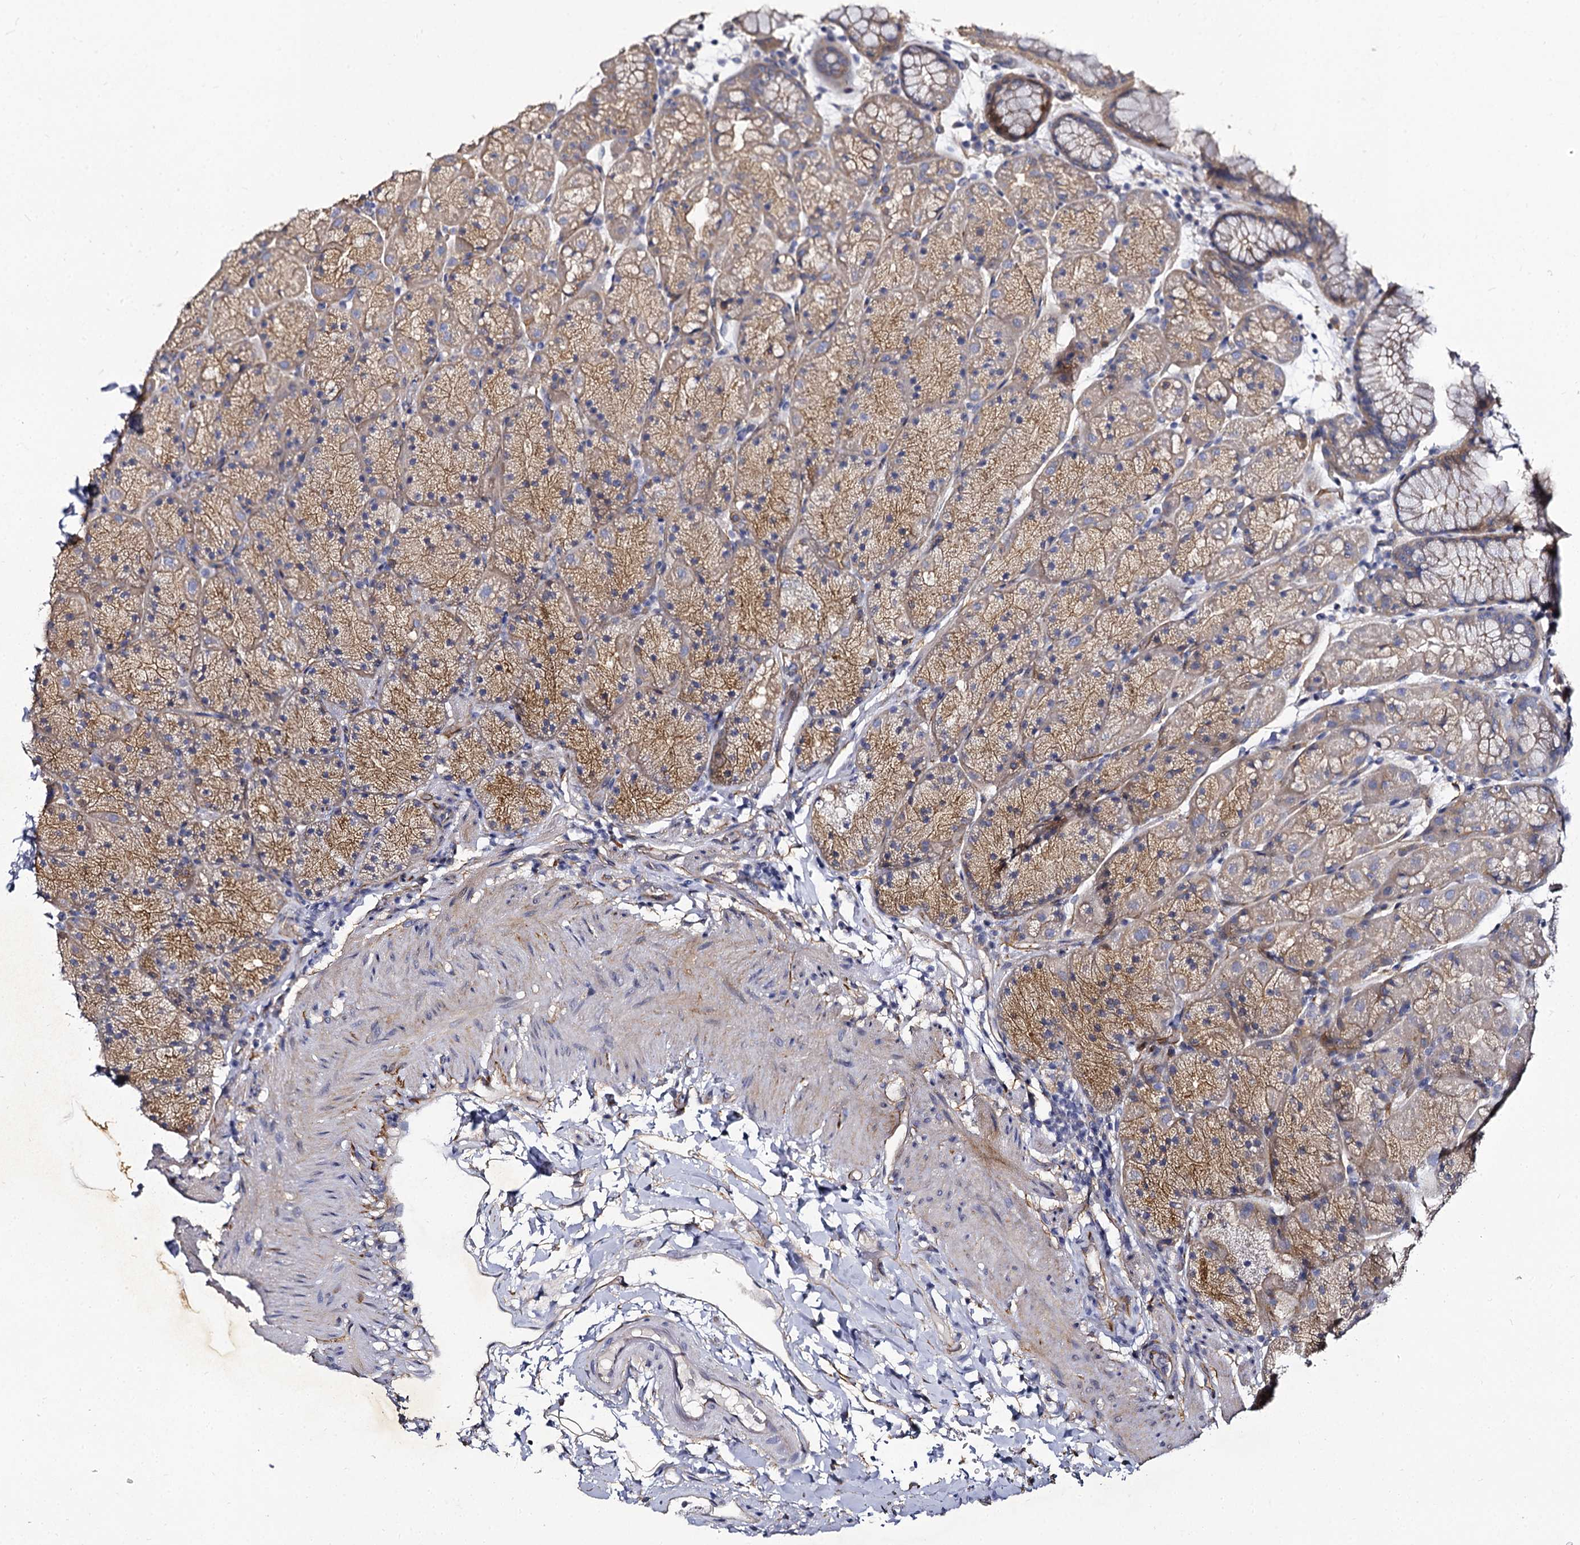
{"staining": {"intensity": "moderate", "quantity": "25%-75%", "location": "cytoplasmic/membranous"}, "tissue": "stomach", "cell_type": "Glandular cells", "image_type": "normal", "snomed": [{"axis": "morphology", "description": "Normal tissue, NOS"}, {"axis": "topography", "description": "Stomach, upper"}, {"axis": "topography", "description": "Stomach, lower"}], "caption": "Normal stomach demonstrates moderate cytoplasmic/membranous expression in about 25%-75% of glandular cells.", "gene": "CBFB", "patient": {"sex": "male", "age": 67}}